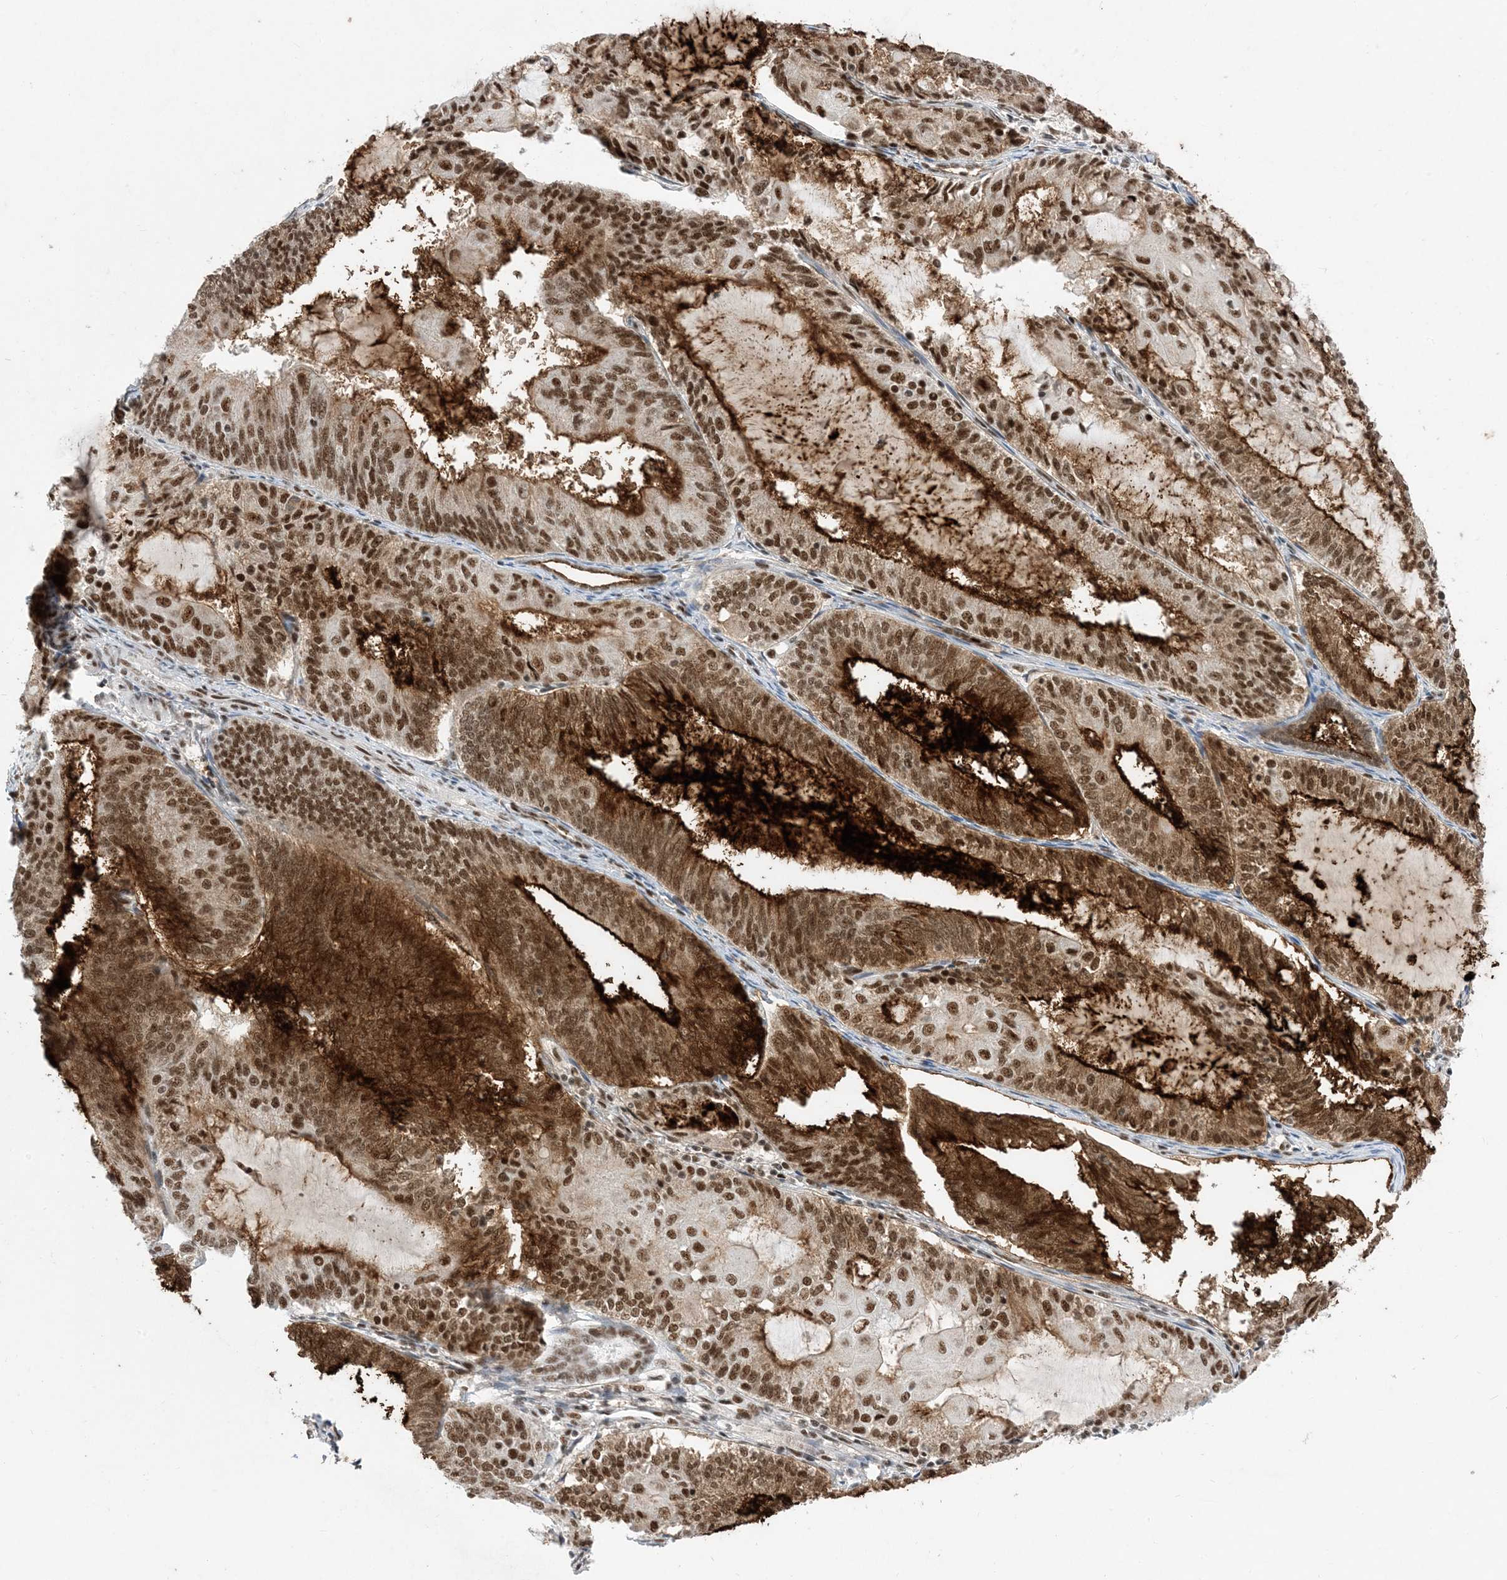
{"staining": {"intensity": "strong", "quantity": ">75%", "location": "cytoplasmic/membranous,nuclear"}, "tissue": "endometrial cancer", "cell_type": "Tumor cells", "image_type": "cancer", "snomed": [{"axis": "morphology", "description": "Adenocarcinoma, NOS"}, {"axis": "topography", "description": "Endometrium"}], "caption": "An image of human endometrial cancer stained for a protein demonstrates strong cytoplasmic/membranous and nuclear brown staining in tumor cells.", "gene": "SF3A3", "patient": {"sex": "female", "age": 81}}